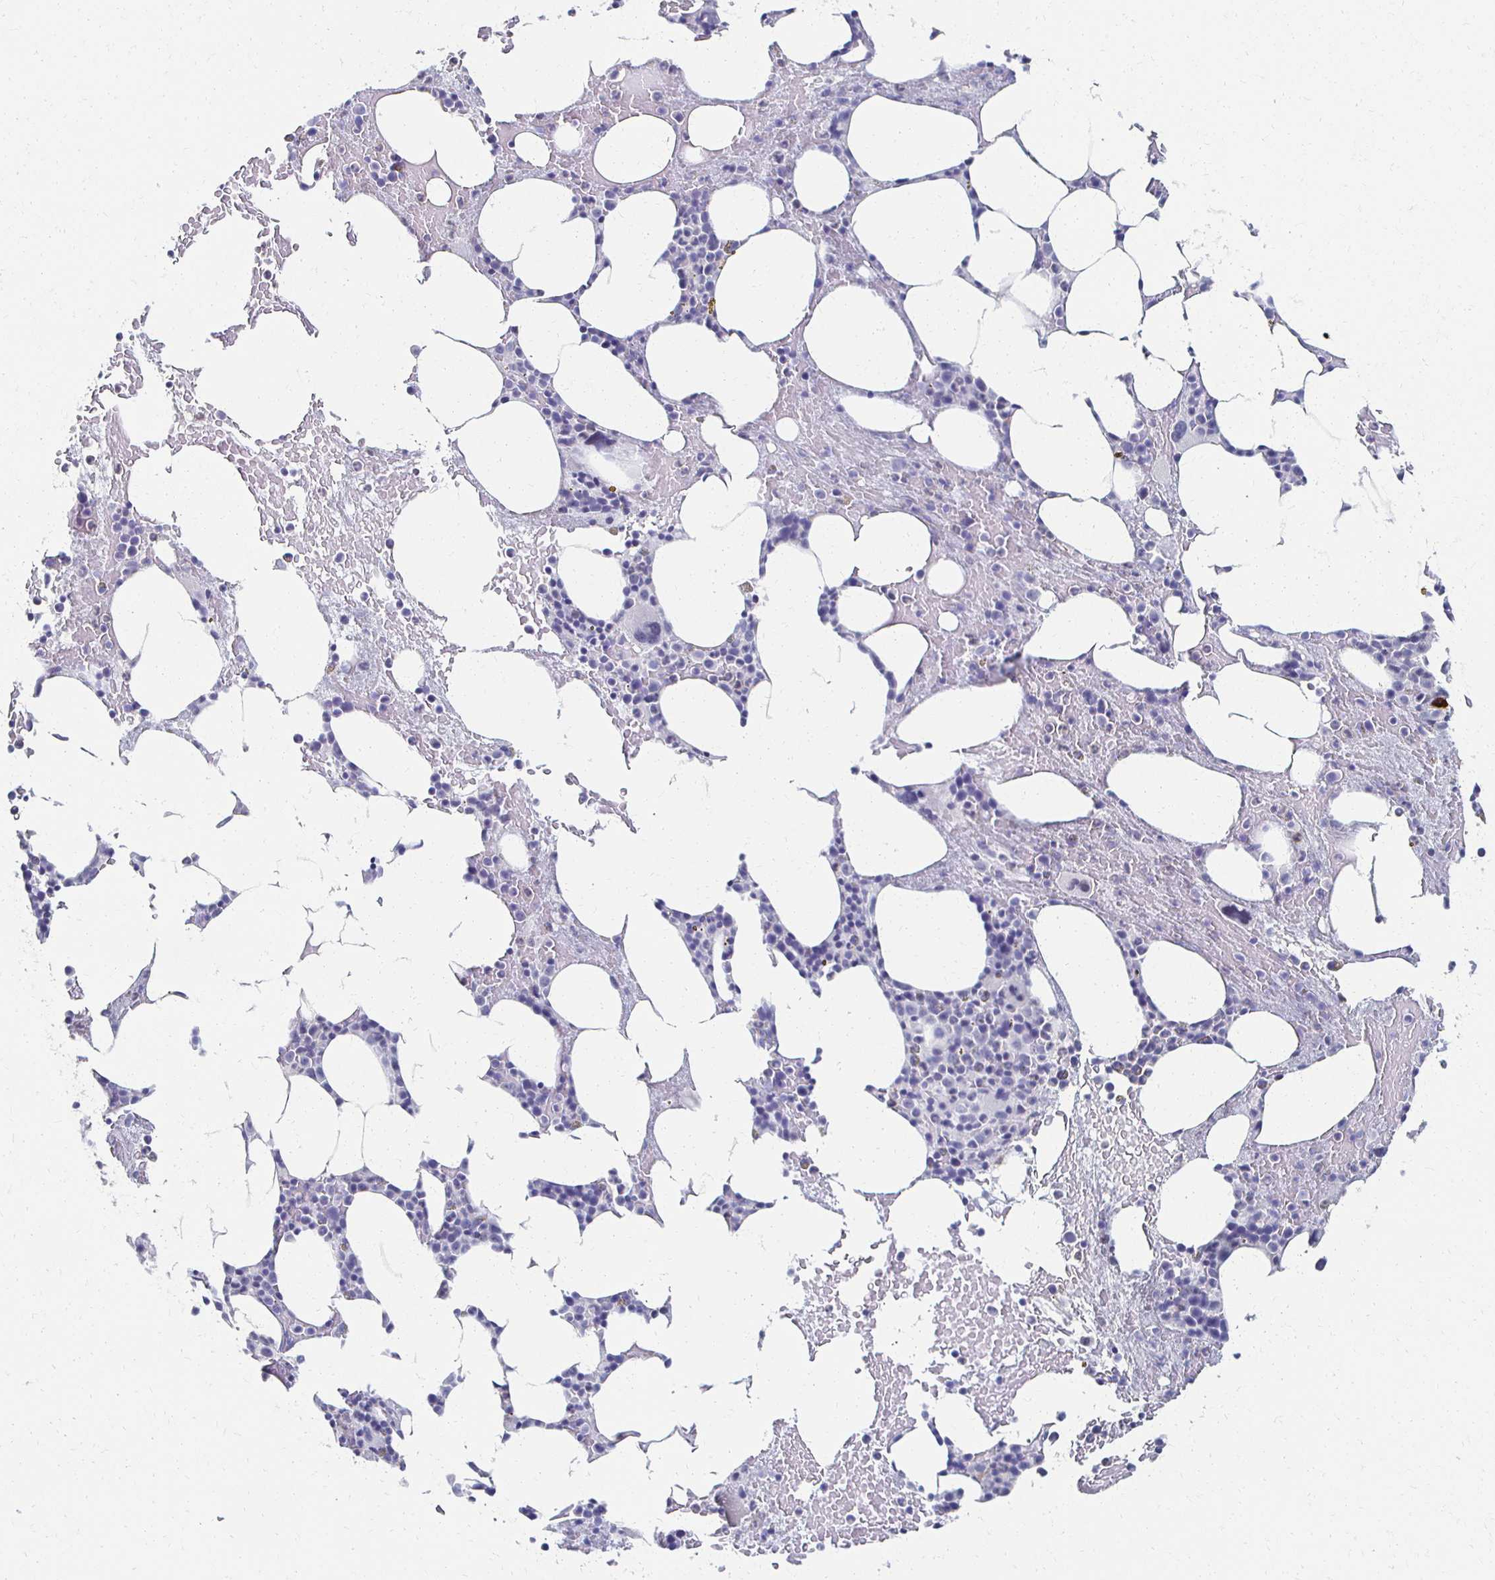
{"staining": {"intensity": "negative", "quantity": "none", "location": "none"}, "tissue": "bone marrow", "cell_type": "Hematopoietic cells", "image_type": "normal", "snomed": [{"axis": "morphology", "description": "Normal tissue, NOS"}, {"axis": "topography", "description": "Bone marrow"}], "caption": "This micrograph is of unremarkable bone marrow stained with immunohistochemistry (IHC) to label a protein in brown with the nuclei are counter-stained blue. There is no positivity in hematopoietic cells. Nuclei are stained in blue.", "gene": "CXCR2", "patient": {"sex": "female", "age": 62}}